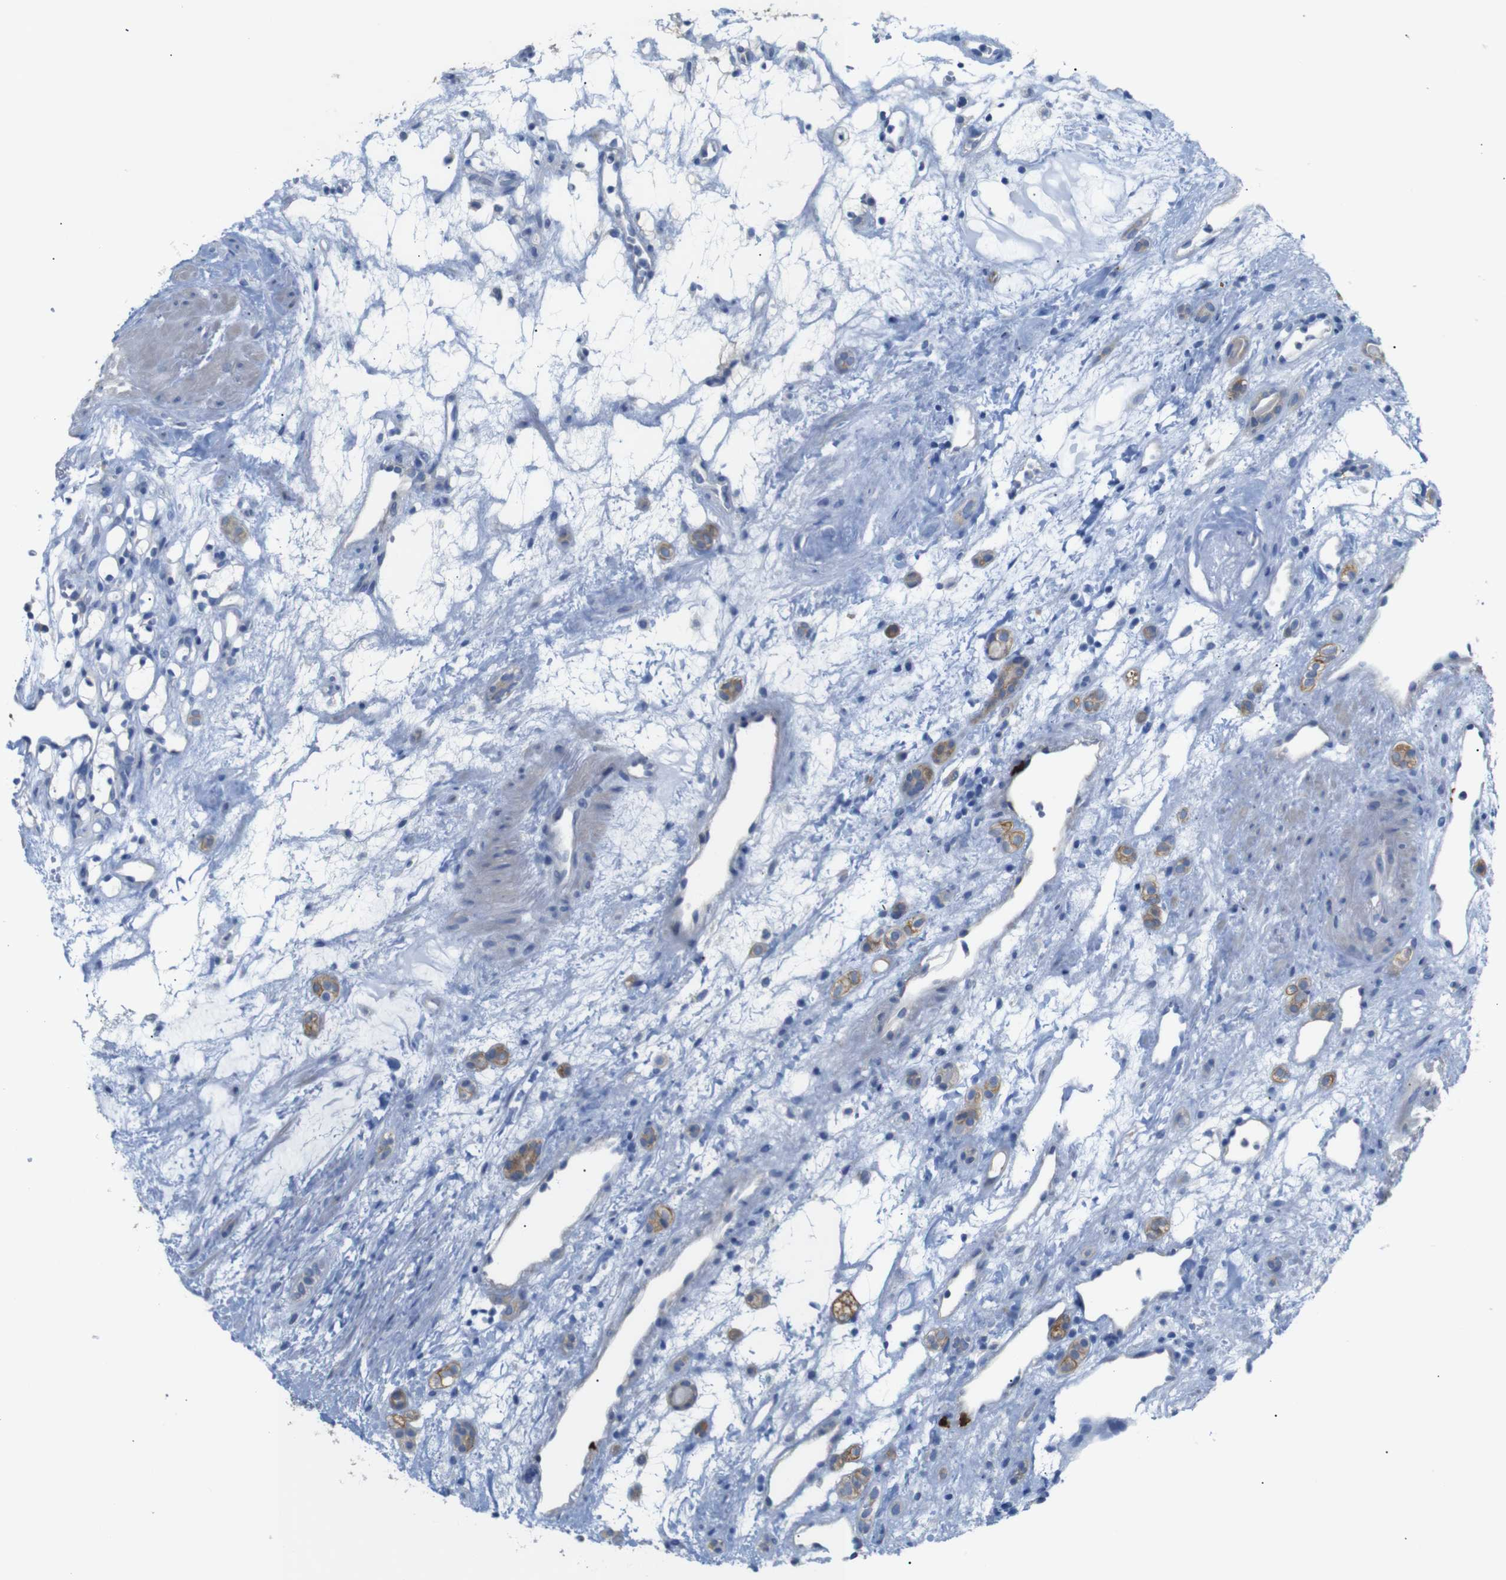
{"staining": {"intensity": "negative", "quantity": "none", "location": "none"}, "tissue": "renal cancer", "cell_type": "Tumor cells", "image_type": "cancer", "snomed": [{"axis": "morphology", "description": "Adenocarcinoma, NOS"}, {"axis": "topography", "description": "Kidney"}], "caption": "This is an immunohistochemistry (IHC) photomicrograph of renal adenocarcinoma. There is no staining in tumor cells.", "gene": "ALOX15", "patient": {"sex": "female", "age": 60}}